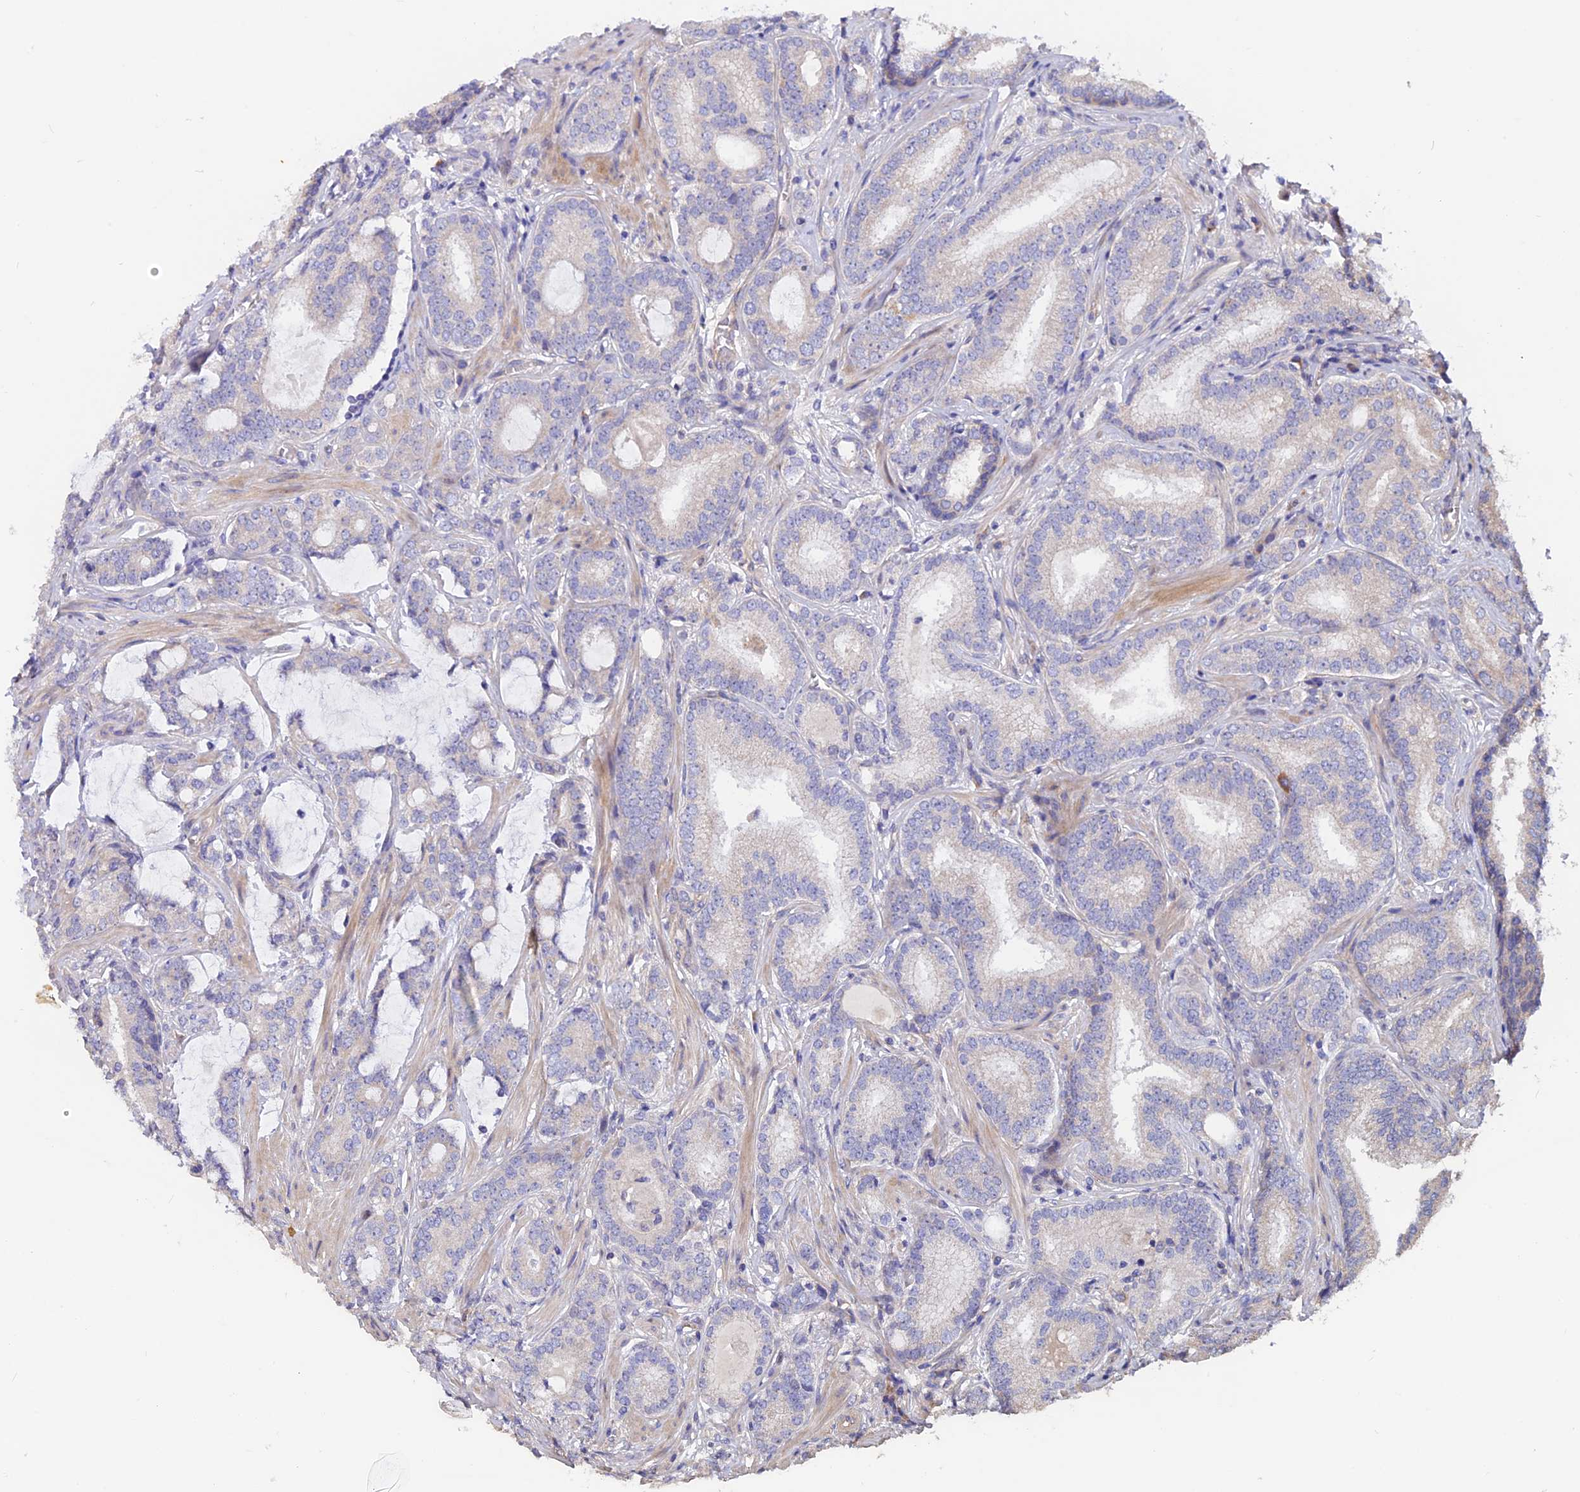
{"staining": {"intensity": "weak", "quantity": "<25%", "location": "cytoplasmic/membranous"}, "tissue": "prostate cancer", "cell_type": "Tumor cells", "image_type": "cancer", "snomed": [{"axis": "morphology", "description": "Adenocarcinoma, High grade"}, {"axis": "topography", "description": "Prostate"}], "caption": "Protein analysis of prostate cancer demonstrates no significant positivity in tumor cells. (DAB (3,3'-diaminobenzidine) IHC visualized using brightfield microscopy, high magnification).", "gene": "HYCC1", "patient": {"sex": "male", "age": 63}}